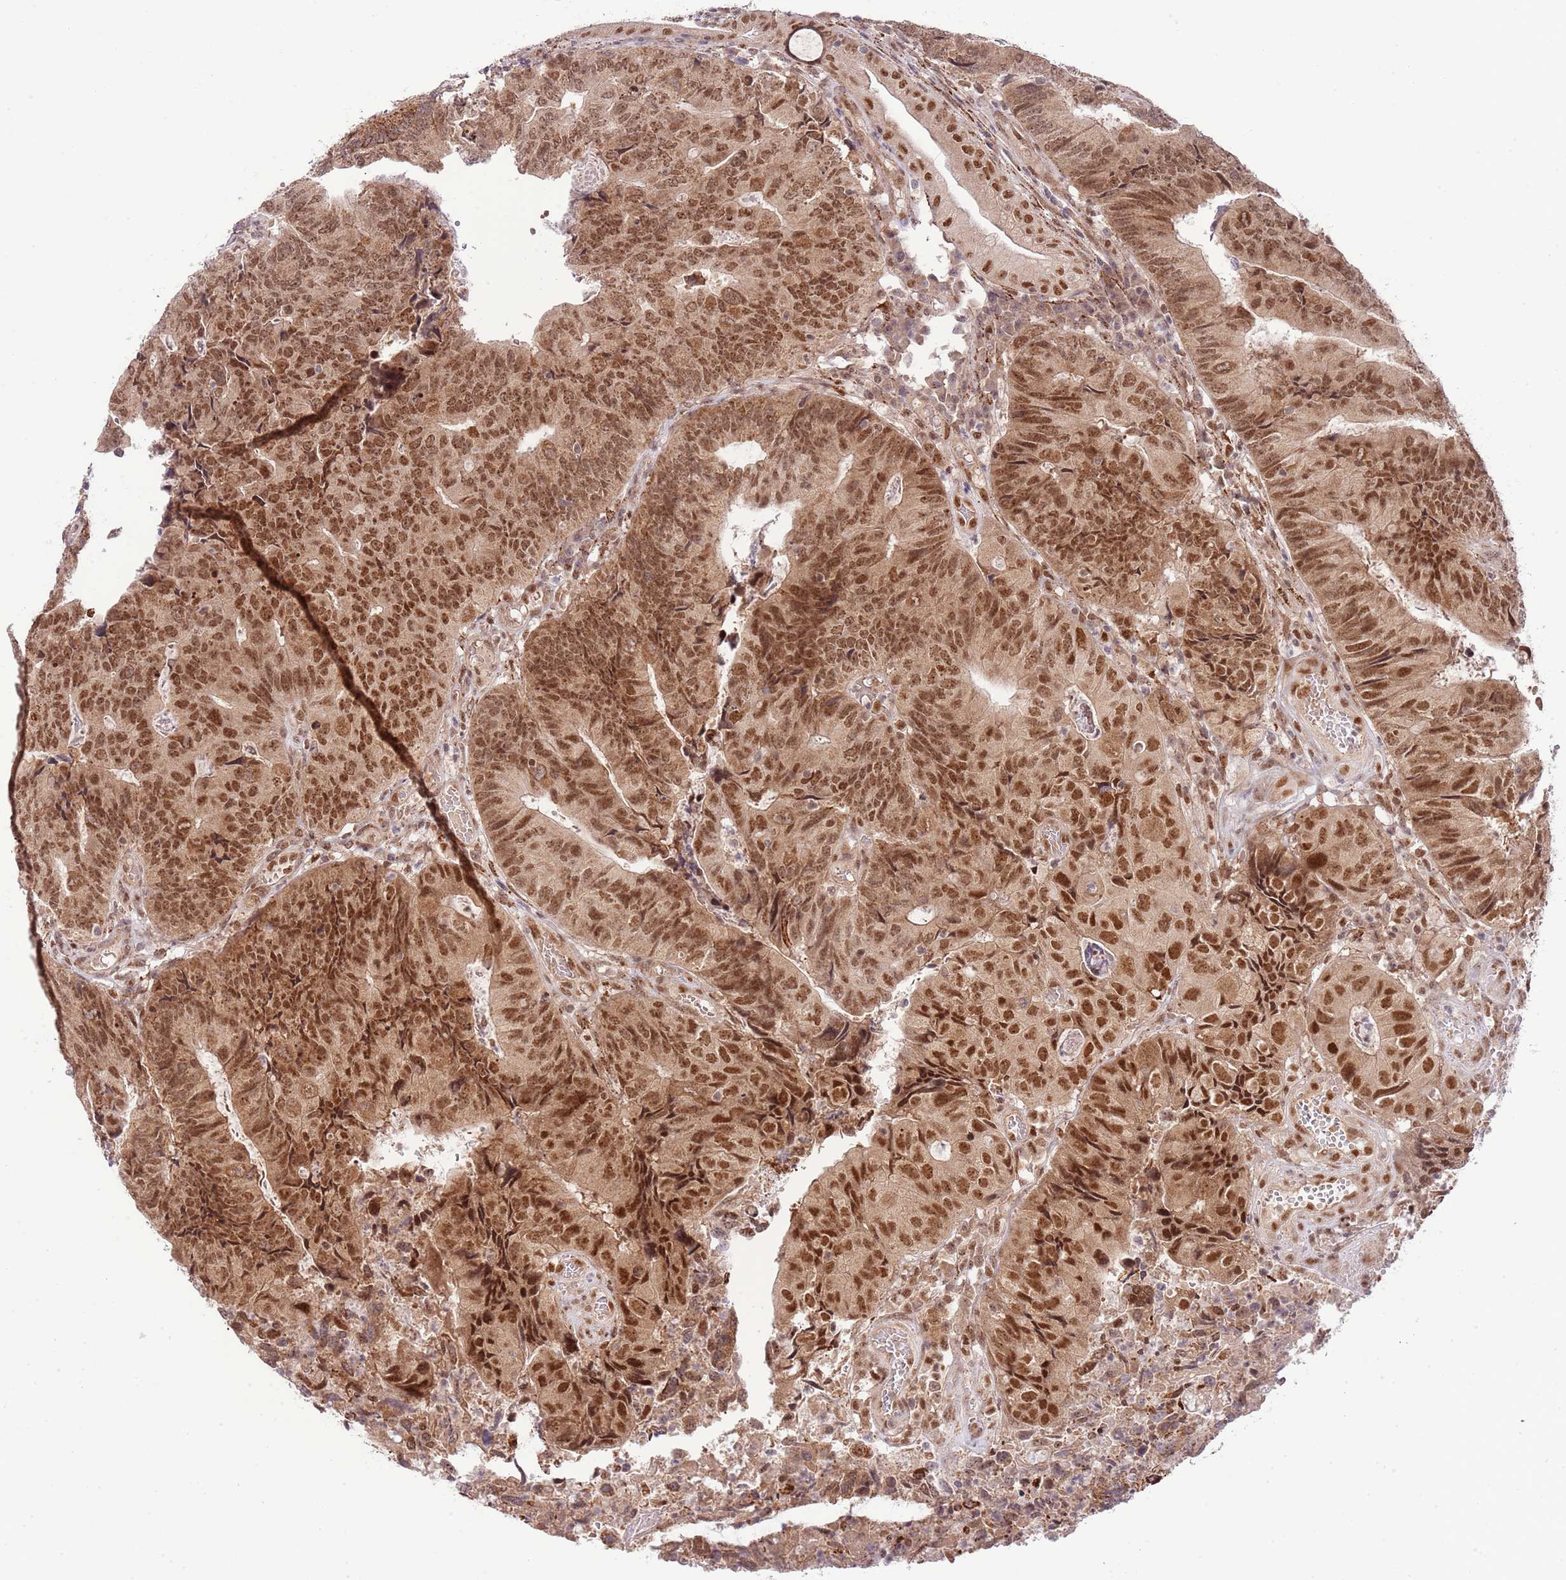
{"staining": {"intensity": "strong", "quantity": ">75%", "location": "cytoplasmic/membranous,nuclear"}, "tissue": "colorectal cancer", "cell_type": "Tumor cells", "image_type": "cancer", "snomed": [{"axis": "morphology", "description": "Adenocarcinoma, NOS"}, {"axis": "topography", "description": "Colon"}], "caption": "The micrograph shows immunohistochemical staining of colorectal cancer. There is strong cytoplasmic/membranous and nuclear expression is seen in about >75% of tumor cells.", "gene": "CHD1", "patient": {"sex": "female", "age": 67}}